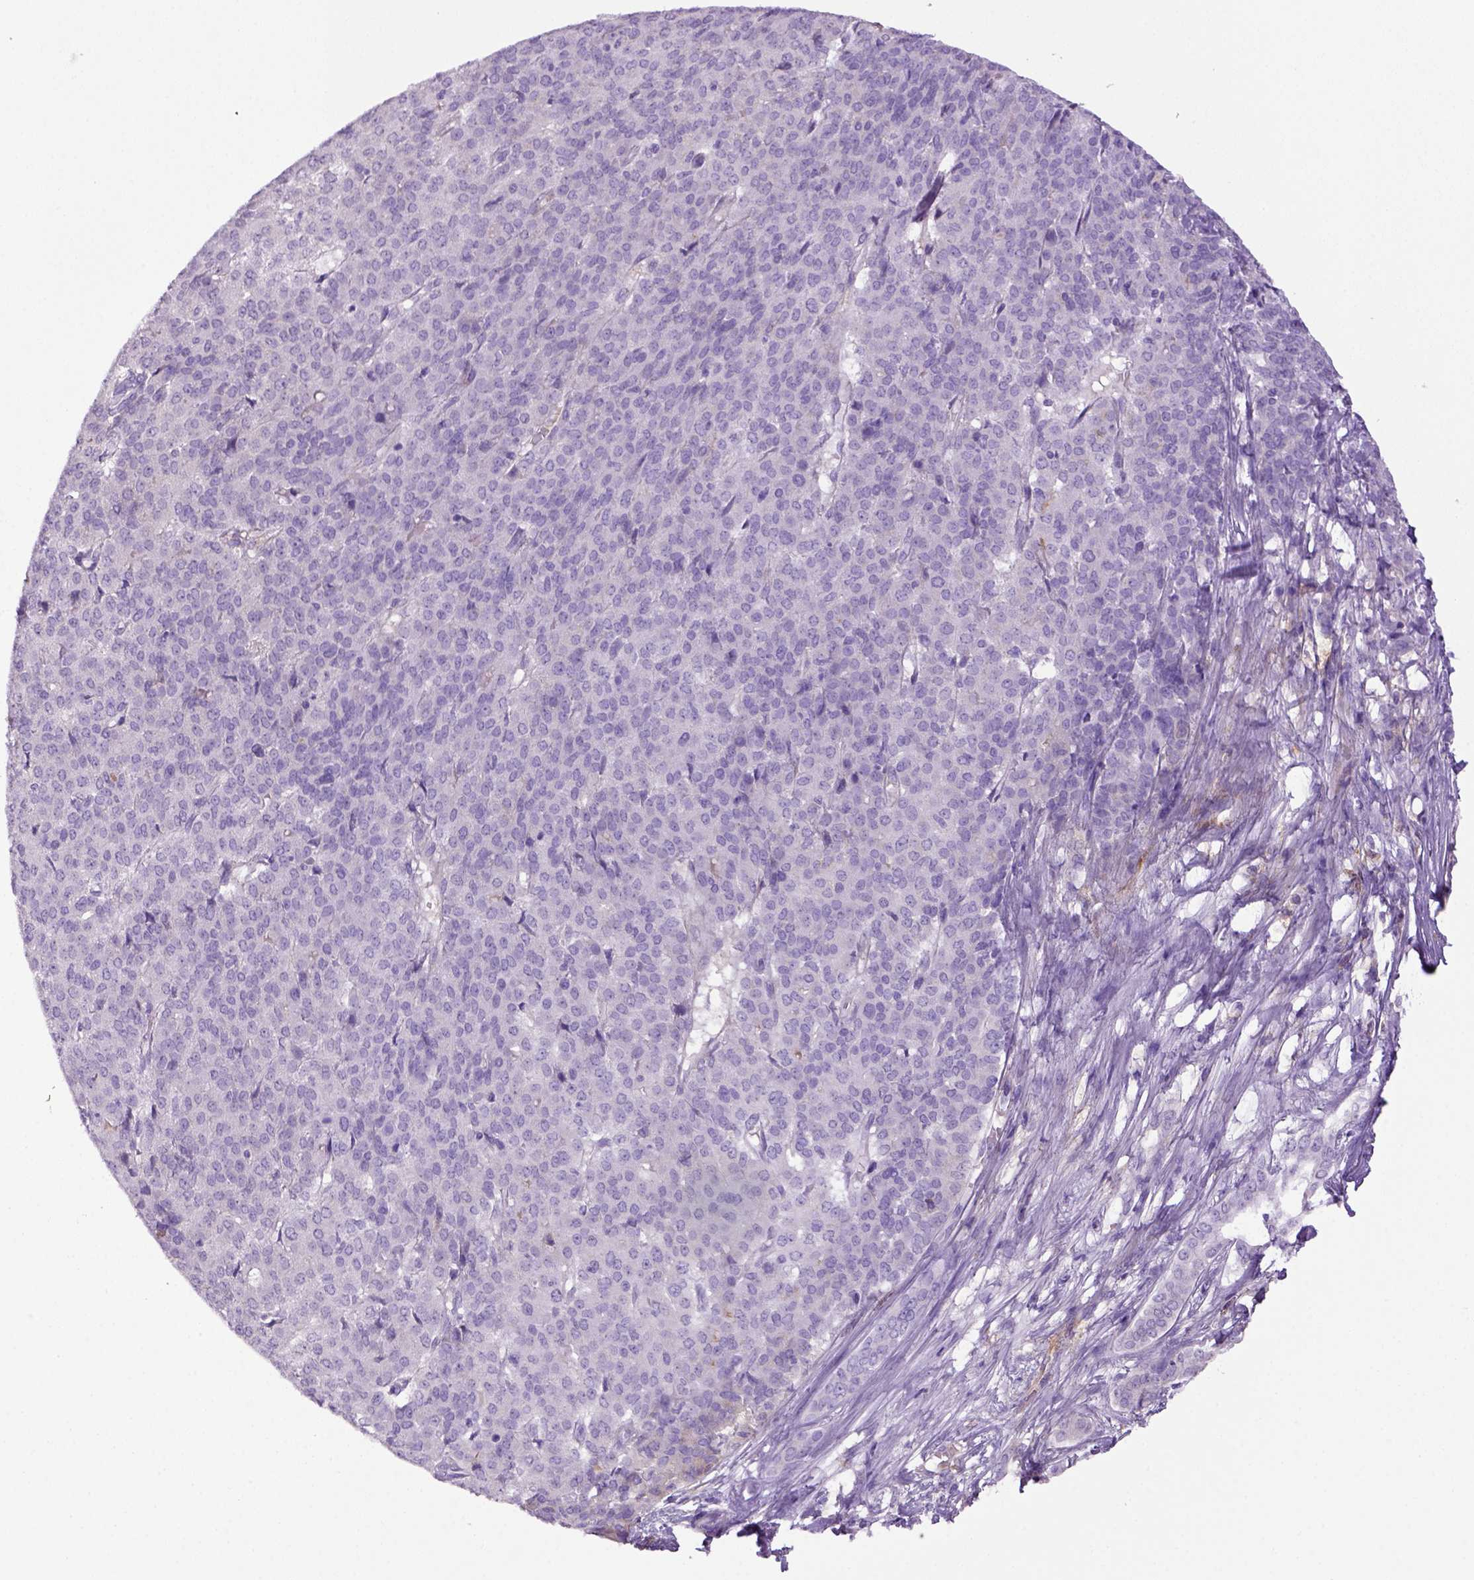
{"staining": {"intensity": "negative", "quantity": "none", "location": "none"}, "tissue": "liver cancer", "cell_type": "Tumor cells", "image_type": "cancer", "snomed": [{"axis": "morphology", "description": "Cholangiocarcinoma"}, {"axis": "topography", "description": "Liver"}], "caption": "Liver cancer (cholangiocarcinoma) was stained to show a protein in brown. There is no significant positivity in tumor cells. (DAB immunohistochemistry (IHC) with hematoxylin counter stain).", "gene": "ITIH4", "patient": {"sex": "female", "age": 47}}